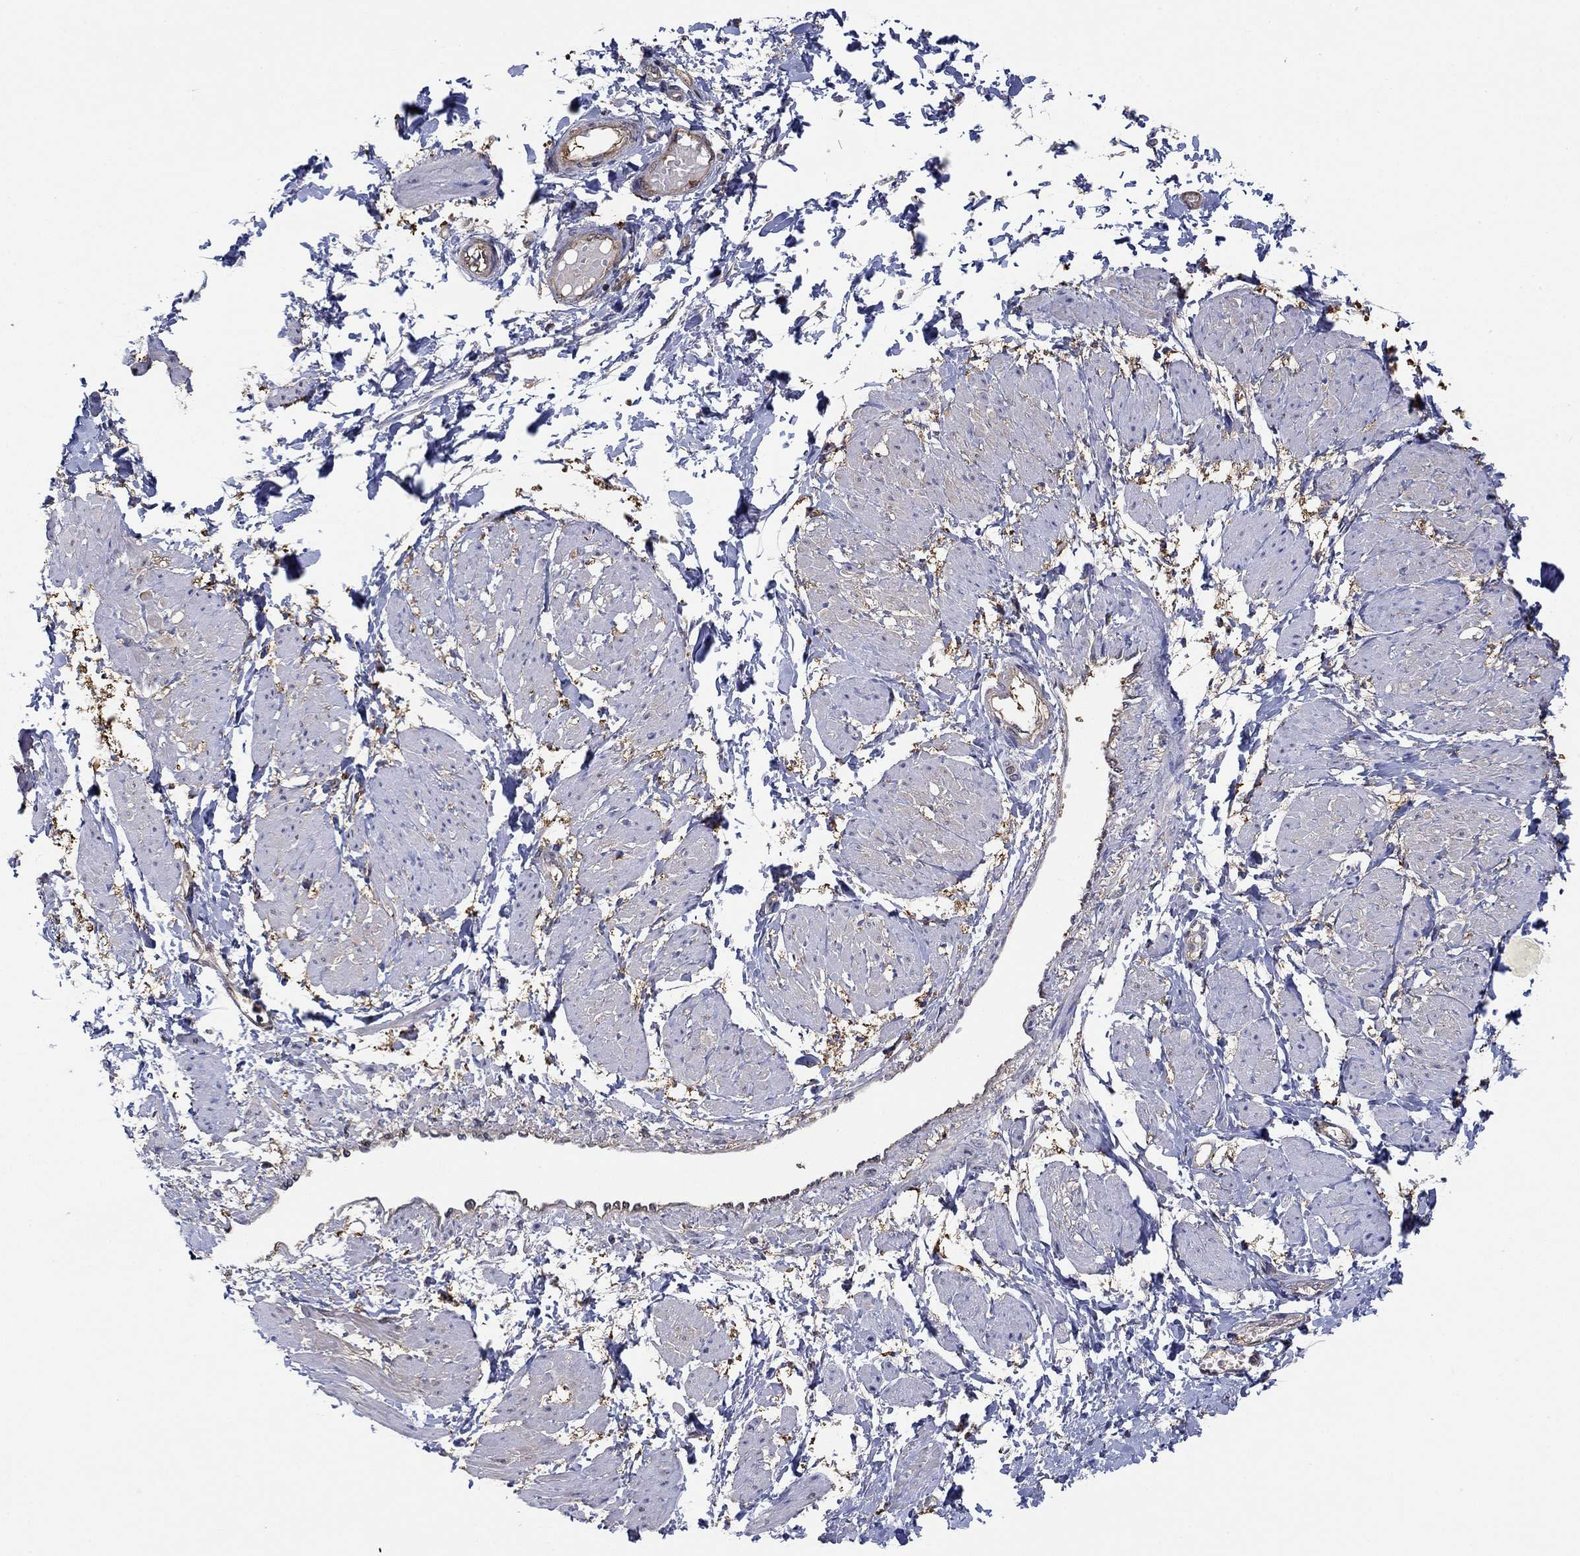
{"staining": {"intensity": "negative", "quantity": "none", "location": "none"}, "tissue": "smooth muscle", "cell_type": "Smooth muscle cells", "image_type": "normal", "snomed": [{"axis": "morphology", "description": "Normal tissue, NOS"}, {"axis": "topography", "description": "Smooth muscle"}, {"axis": "topography", "description": "Uterus"}], "caption": "DAB (3,3'-diaminobenzidine) immunohistochemical staining of unremarkable human smooth muscle exhibits no significant staining in smooth muscle cells.", "gene": "RNF114", "patient": {"sex": "female", "age": 39}}